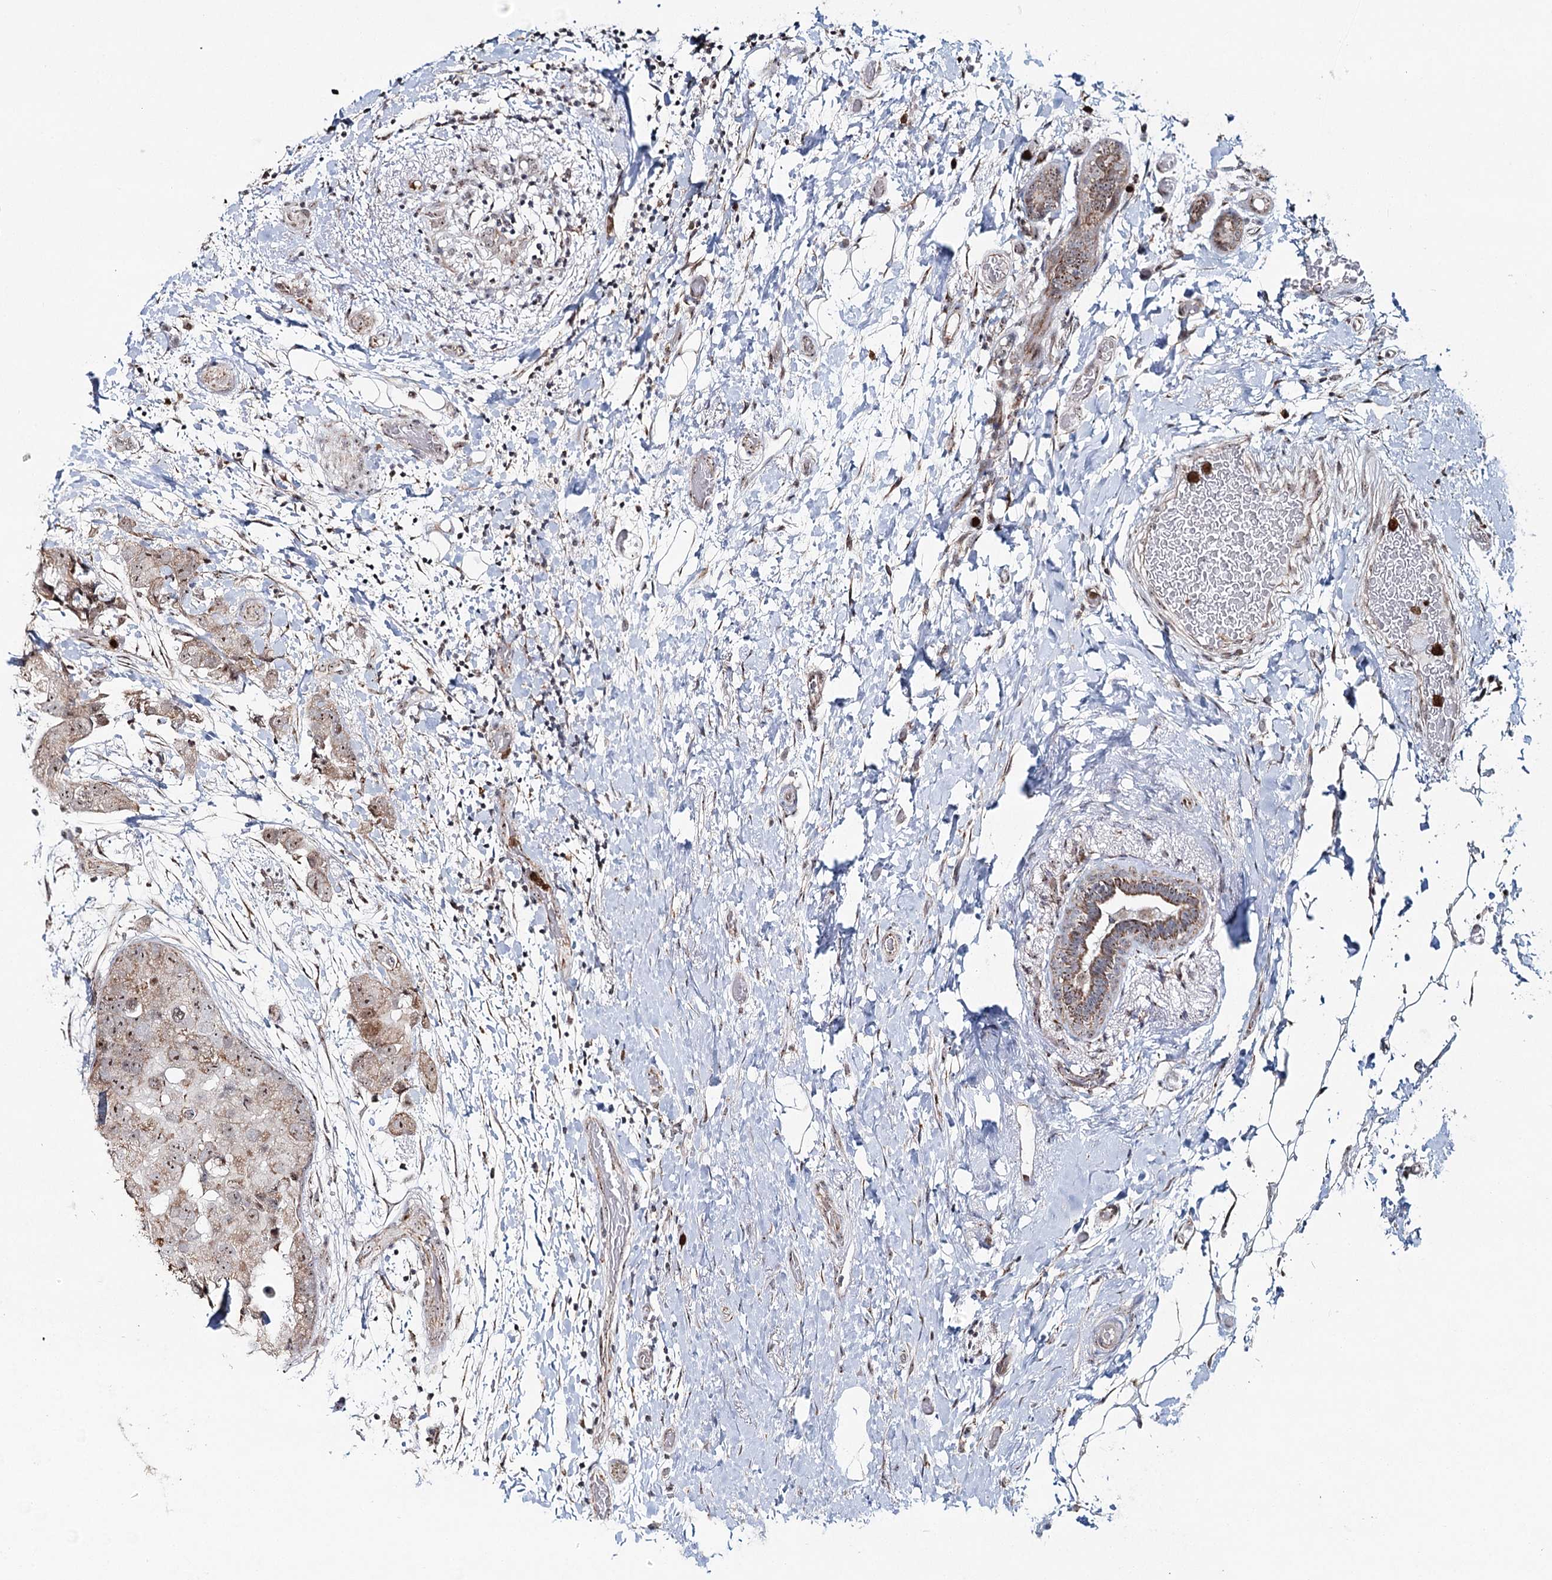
{"staining": {"intensity": "weak", "quantity": ">75%", "location": "cytoplasmic/membranous,nuclear"}, "tissue": "breast cancer", "cell_type": "Tumor cells", "image_type": "cancer", "snomed": [{"axis": "morphology", "description": "Duct carcinoma"}, {"axis": "topography", "description": "Breast"}], "caption": "Protein expression analysis of breast cancer (infiltrating ductal carcinoma) exhibits weak cytoplasmic/membranous and nuclear expression in approximately >75% of tumor cells. Nuclei are stained in blue.", "gene": "ATAD1", "patient": {"sex": "female", "age": 62}}